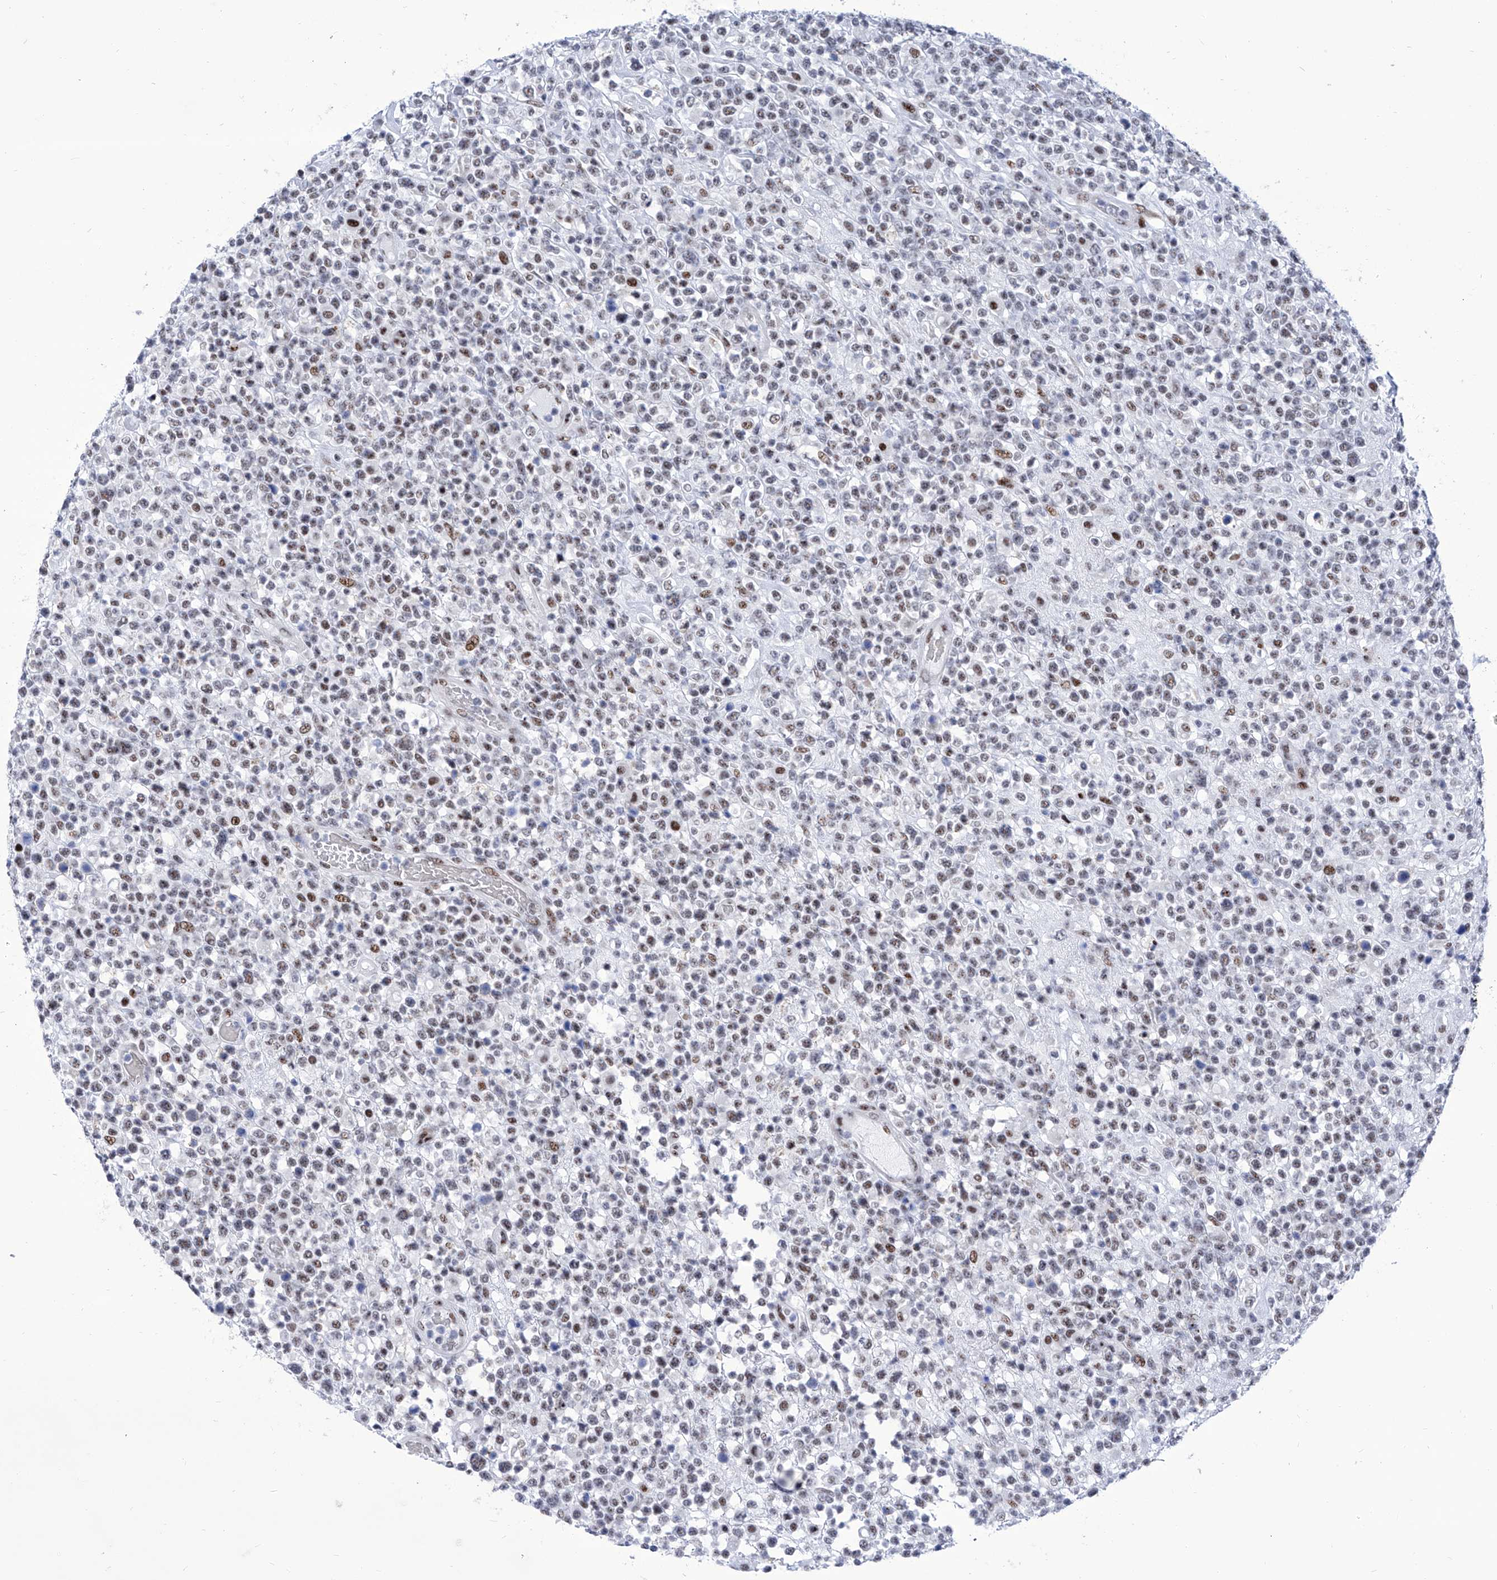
{"staining": {"intensity": "moderate", "quantity": "25%-75%", "location": "nuclear"}, "tissue": "lymphoma", "cell_type": "Tumor cells", "image_type": "cancer", "snomed": [{"axis": "morphology", "description": "Malignant lymphoma, non-Hodgkin's type, High grade"}, {"axis": "topography", "description": "Colon"}], "caption": "Moderate nuclear protein staining is appreciated in approximately 25%-75% of tumor cells in high-grade malignant lymphoma, non-Hodgkin's type.", "gene": "SART1", "patient": {"sex": "female", "age": 53}}